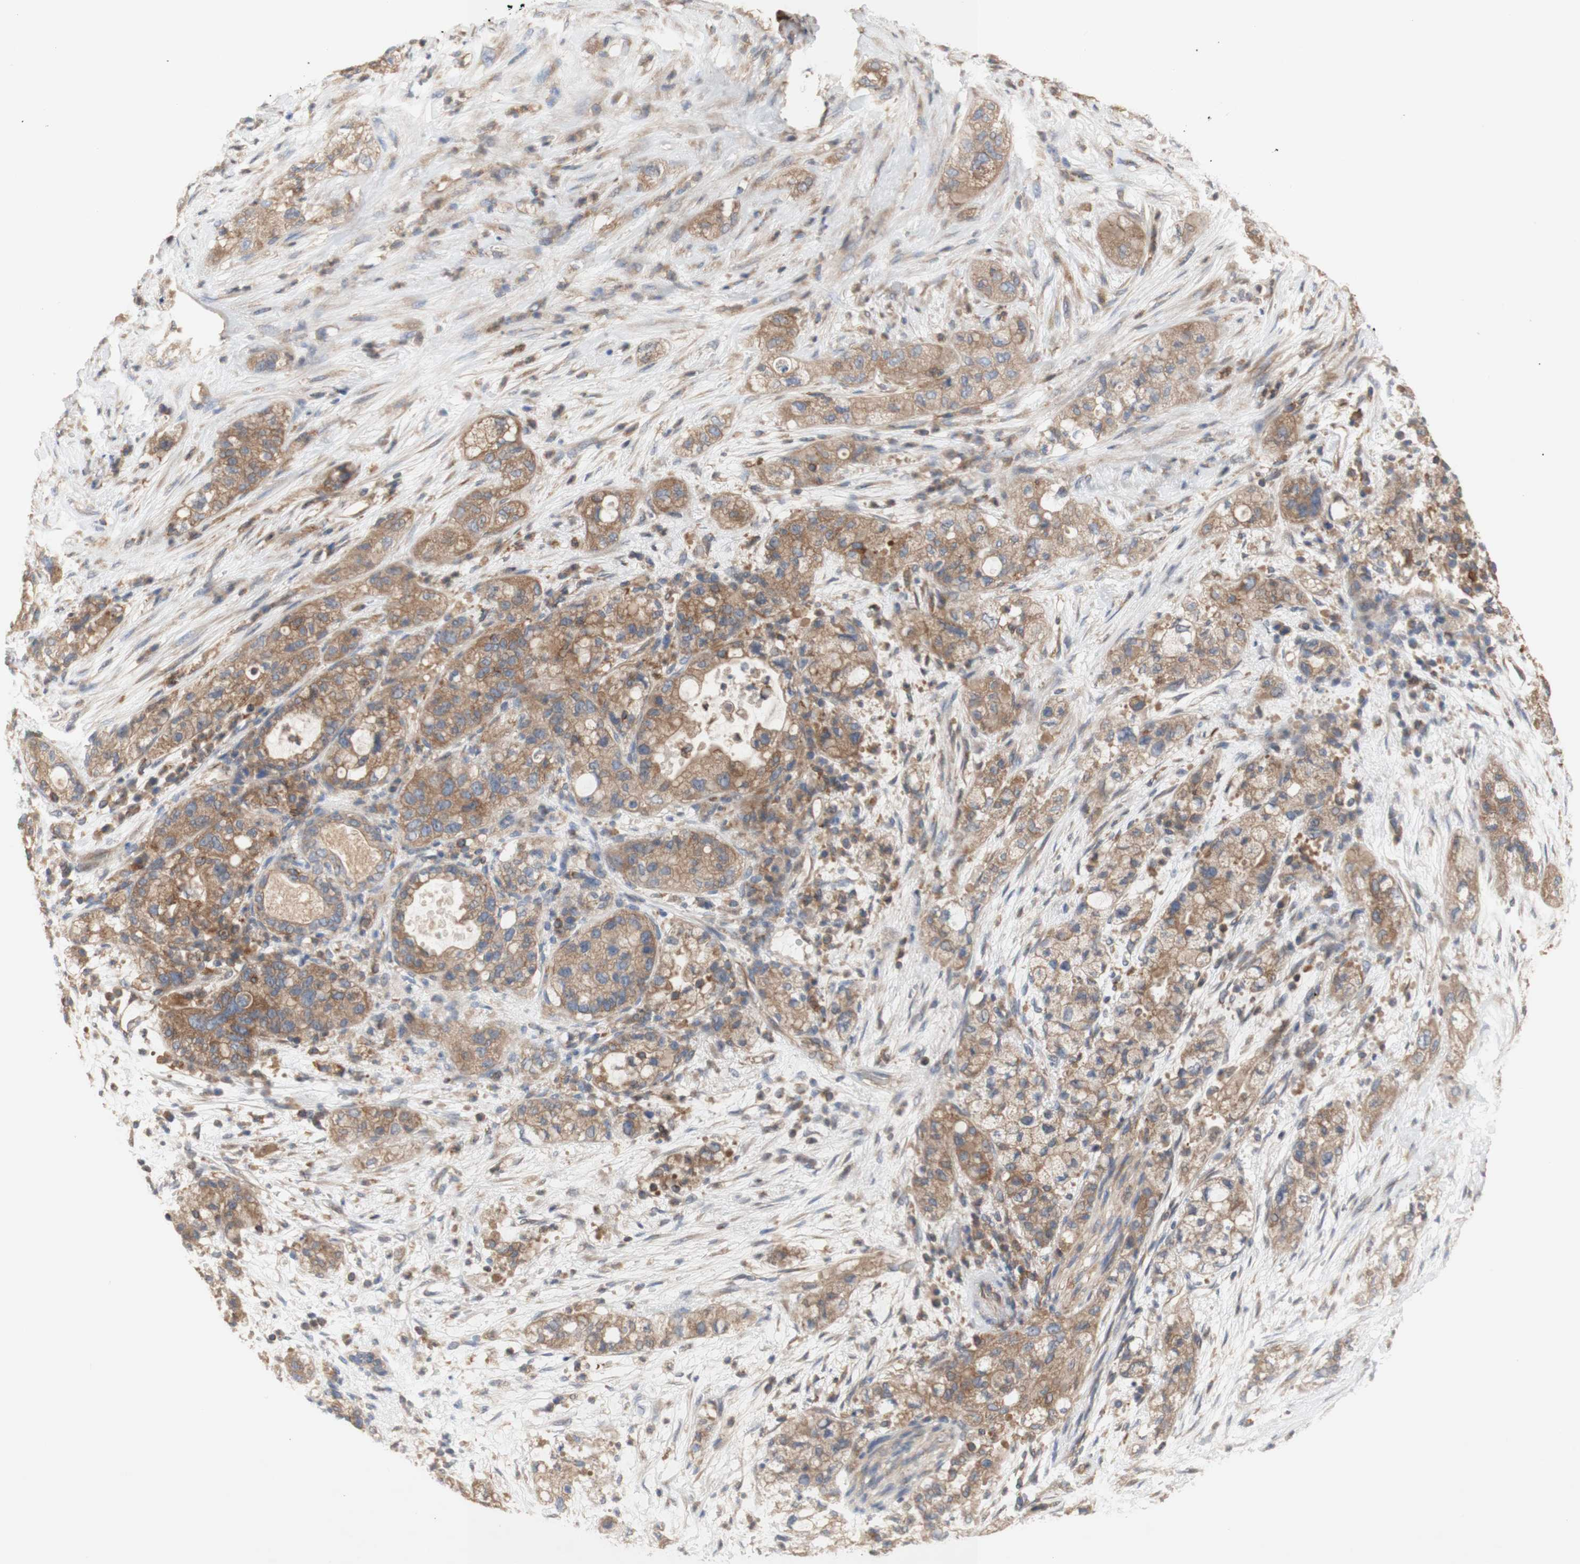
{"staining": {"intensity": "moderate", "quantity": ">75%", "location": "cytoplasmic/membranous"}, "tissue": "pancreatic cancer", "cell_type": "Tumor cells", "image_type": "cancer", "snomed": [{"axis": "morphology", "description": "Adenocarcinoma, NOS"}, {"axis": "topography", "description": "Pancreas"}], "caption": "Moderate cytoplasmic/membranous expression for a protein is seen in about >75% of tumor cells of pancreatic adenocarcinoma using IHC.", "gene": "IKBKG", "patient": {"sex": "female", "age": 78}}